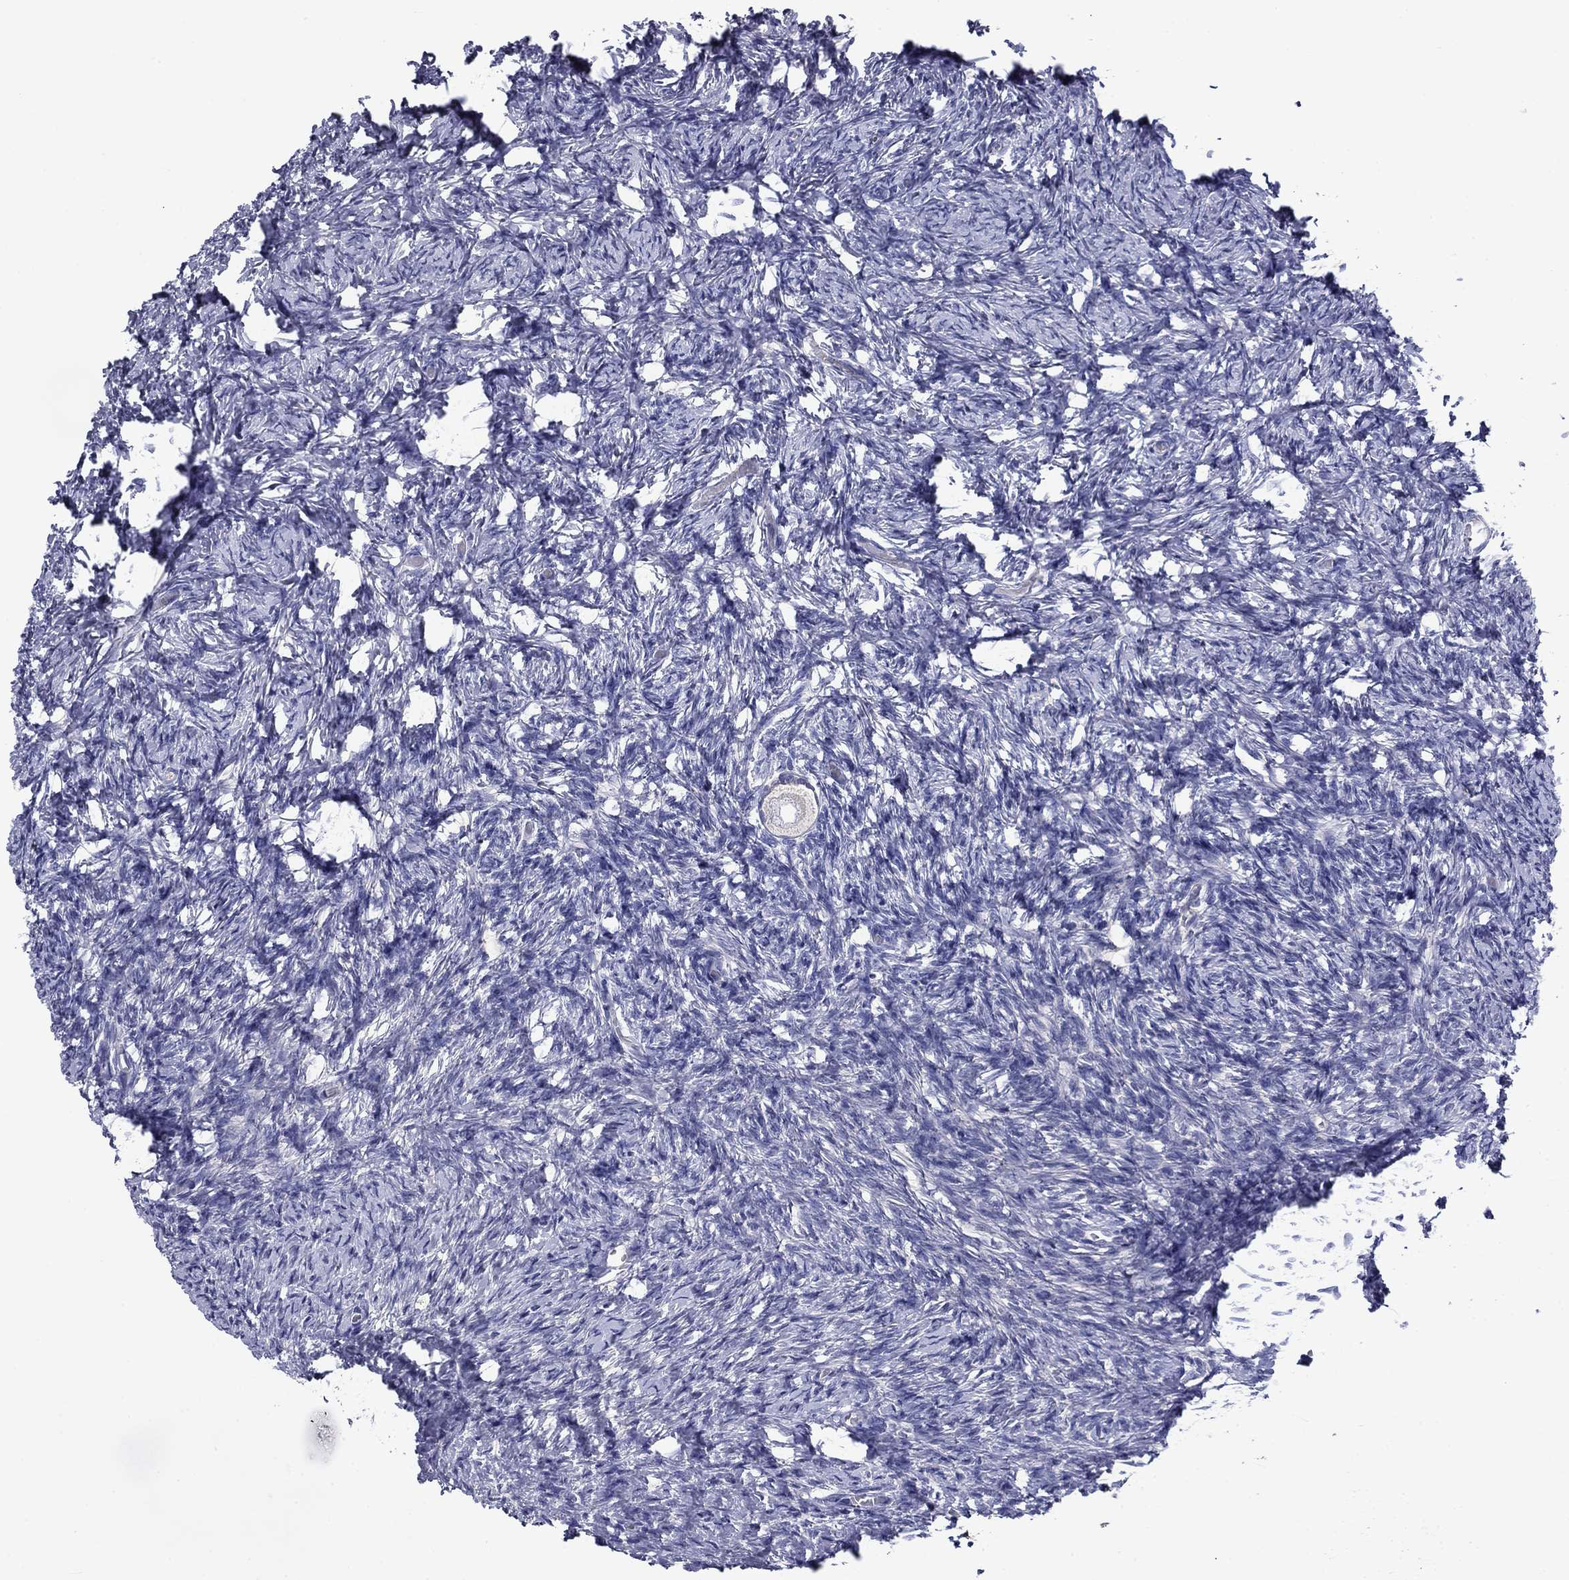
{"staining": {"intensity": "negative", "quantity": "none", "location": "none"}, "tissue": "ovary", "cell_type": "Follicle cells", "image_type": "normal", "snomed": [{"axis": "morphology", "description": "Normal tissue, NOS"}, {"axis": "topography", "description": "Ovary"}], "caption": "Immunohistochemistry image of unremarkable human ovary stained for a protein (brown), which reveals no staining in follicle cells.", "gene": "CNDP1", "patient": {"sex": "female", "age": 39}}